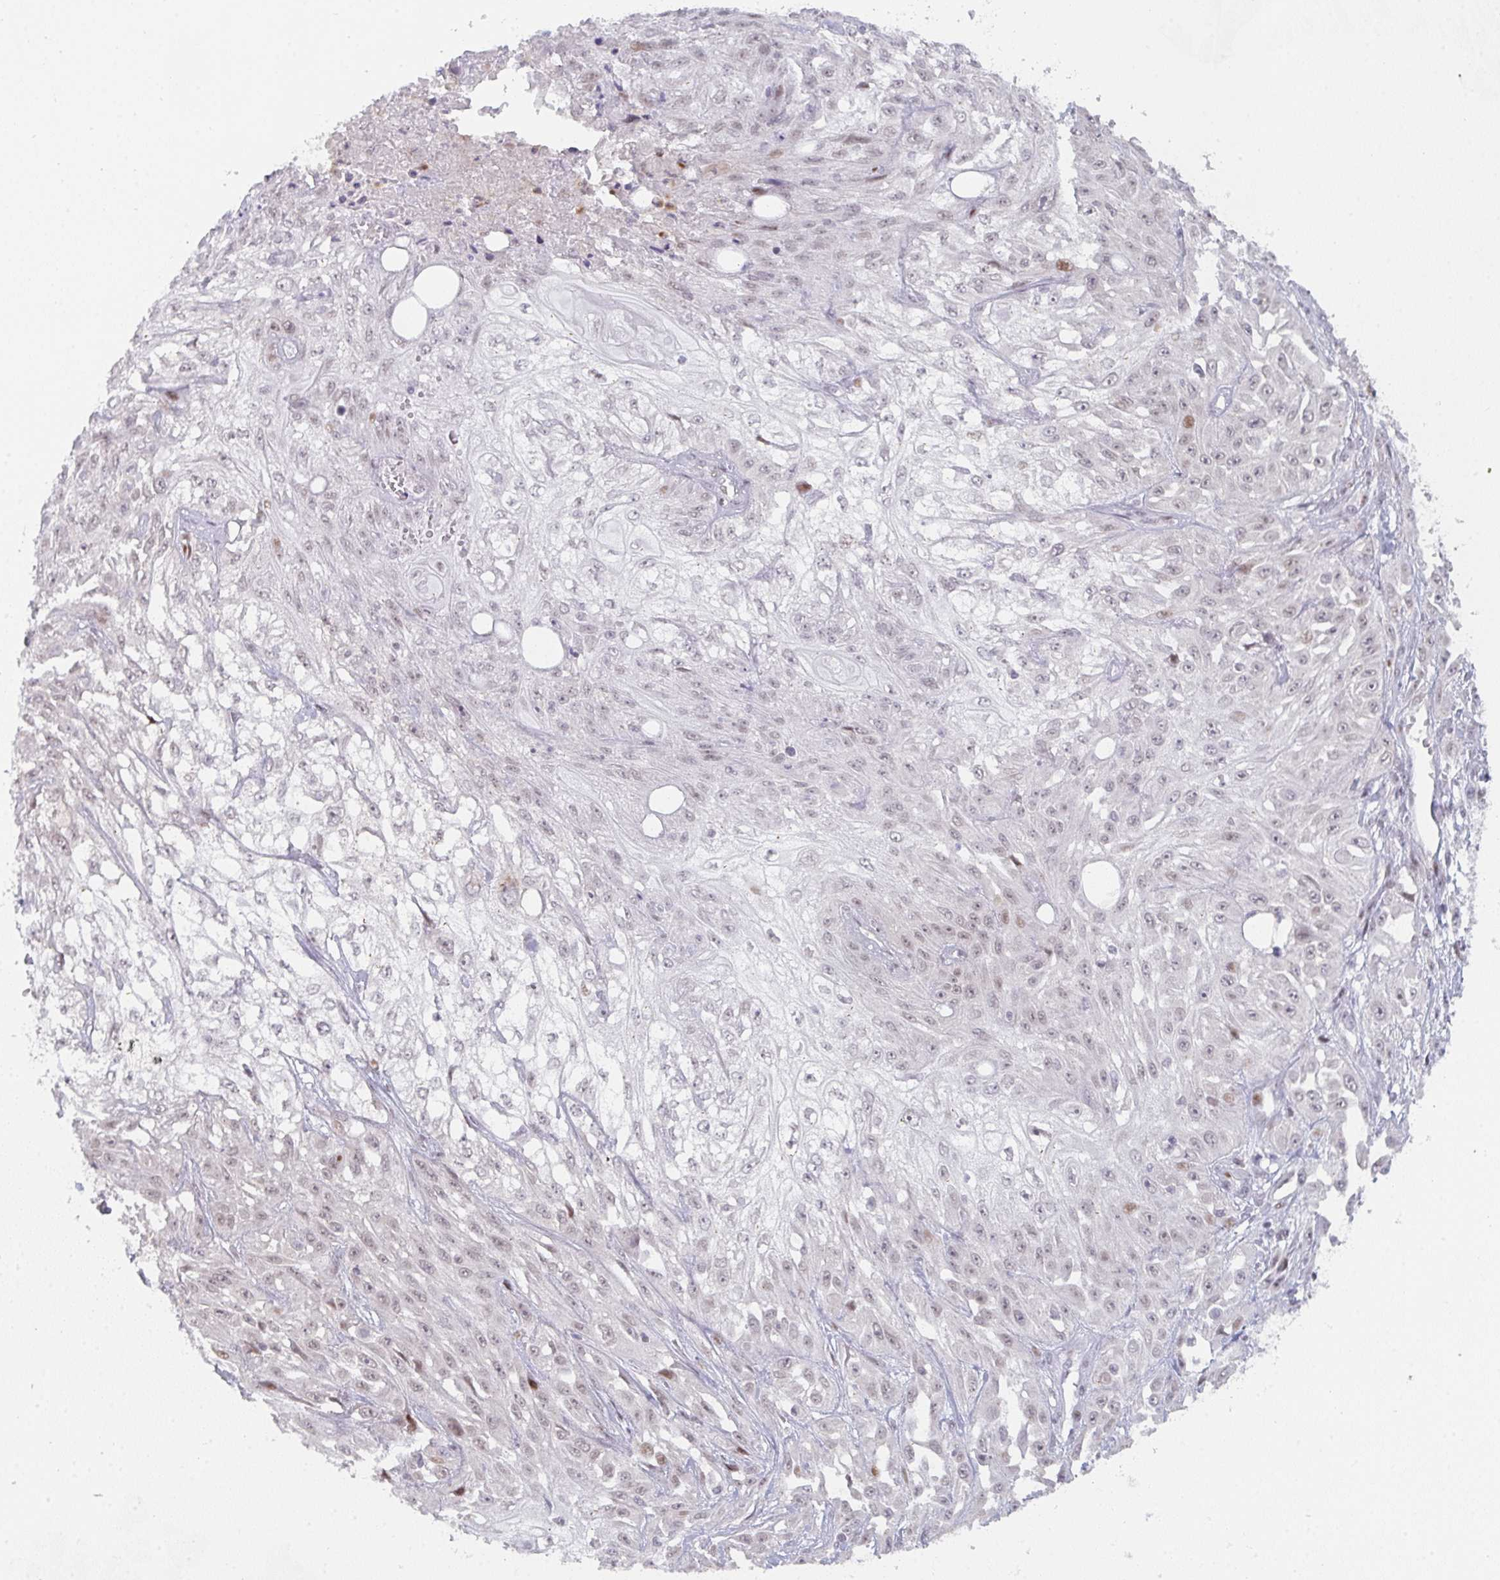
{"staining": {"intensity": "weak", "quantity": "<25%", "location": "nuclear"}, "tissue": "skin cancer", "cell_type": "Tumor cells", "image_type": "cancer", "snomed": [{"axis": "morphology", "description": "Squamous cell carcinoma, NOS"}, {"axis": "morphology", "description": "Squamous cell carcinoma, metastatic, NOS"}, {"axis": "topography", "description": "Skin"}, {"axis": "topography", "description": "Lymph node"}], "caption": "Skin squamous cell carcinoma stained for a protein using IHC exhibits no positivity tumor cells.", "gene": "LIN54", "patient": {"sex": "male", "age": 75}}